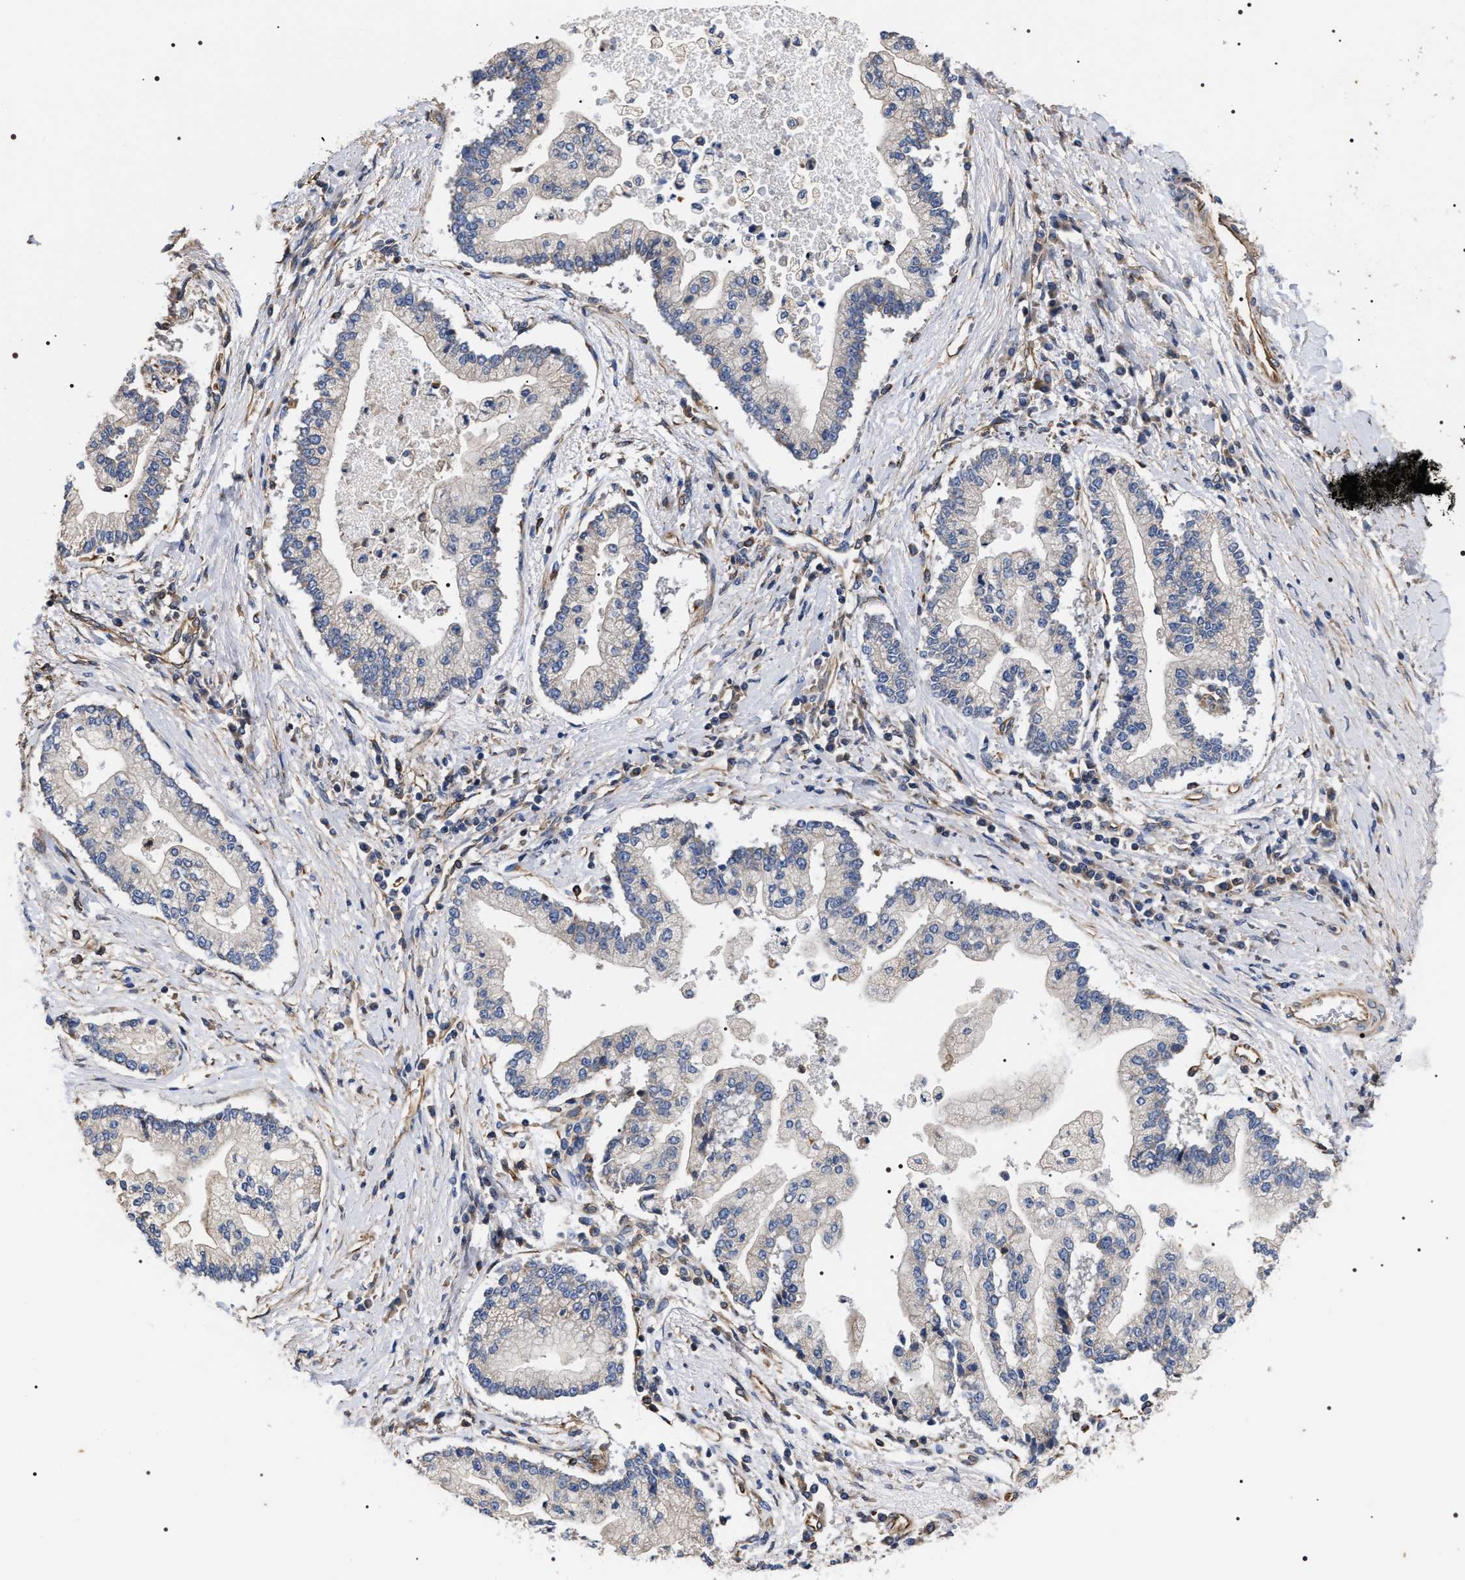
{"staining": {"intensity": "negative", "quantity": "none", "location": "none"}, "tissue": "liver cancer", "cell_type": "Tumor cells", "image_type": "cancer", "snomed": [{"axis": "morphology", "description": "Cholangiocarcinoma"}, {"axis": "topography", "description": "Liver"}], "caption": "A high-resolution micrograph shows immunohistochemistry staining of liver cholangiocarcinoma, which demonstrates no significant expression in tumor cells. Nuclei are stained in blue.", "gene": "TSPAN33", "patient": {"sex": "male", "age": 50}}